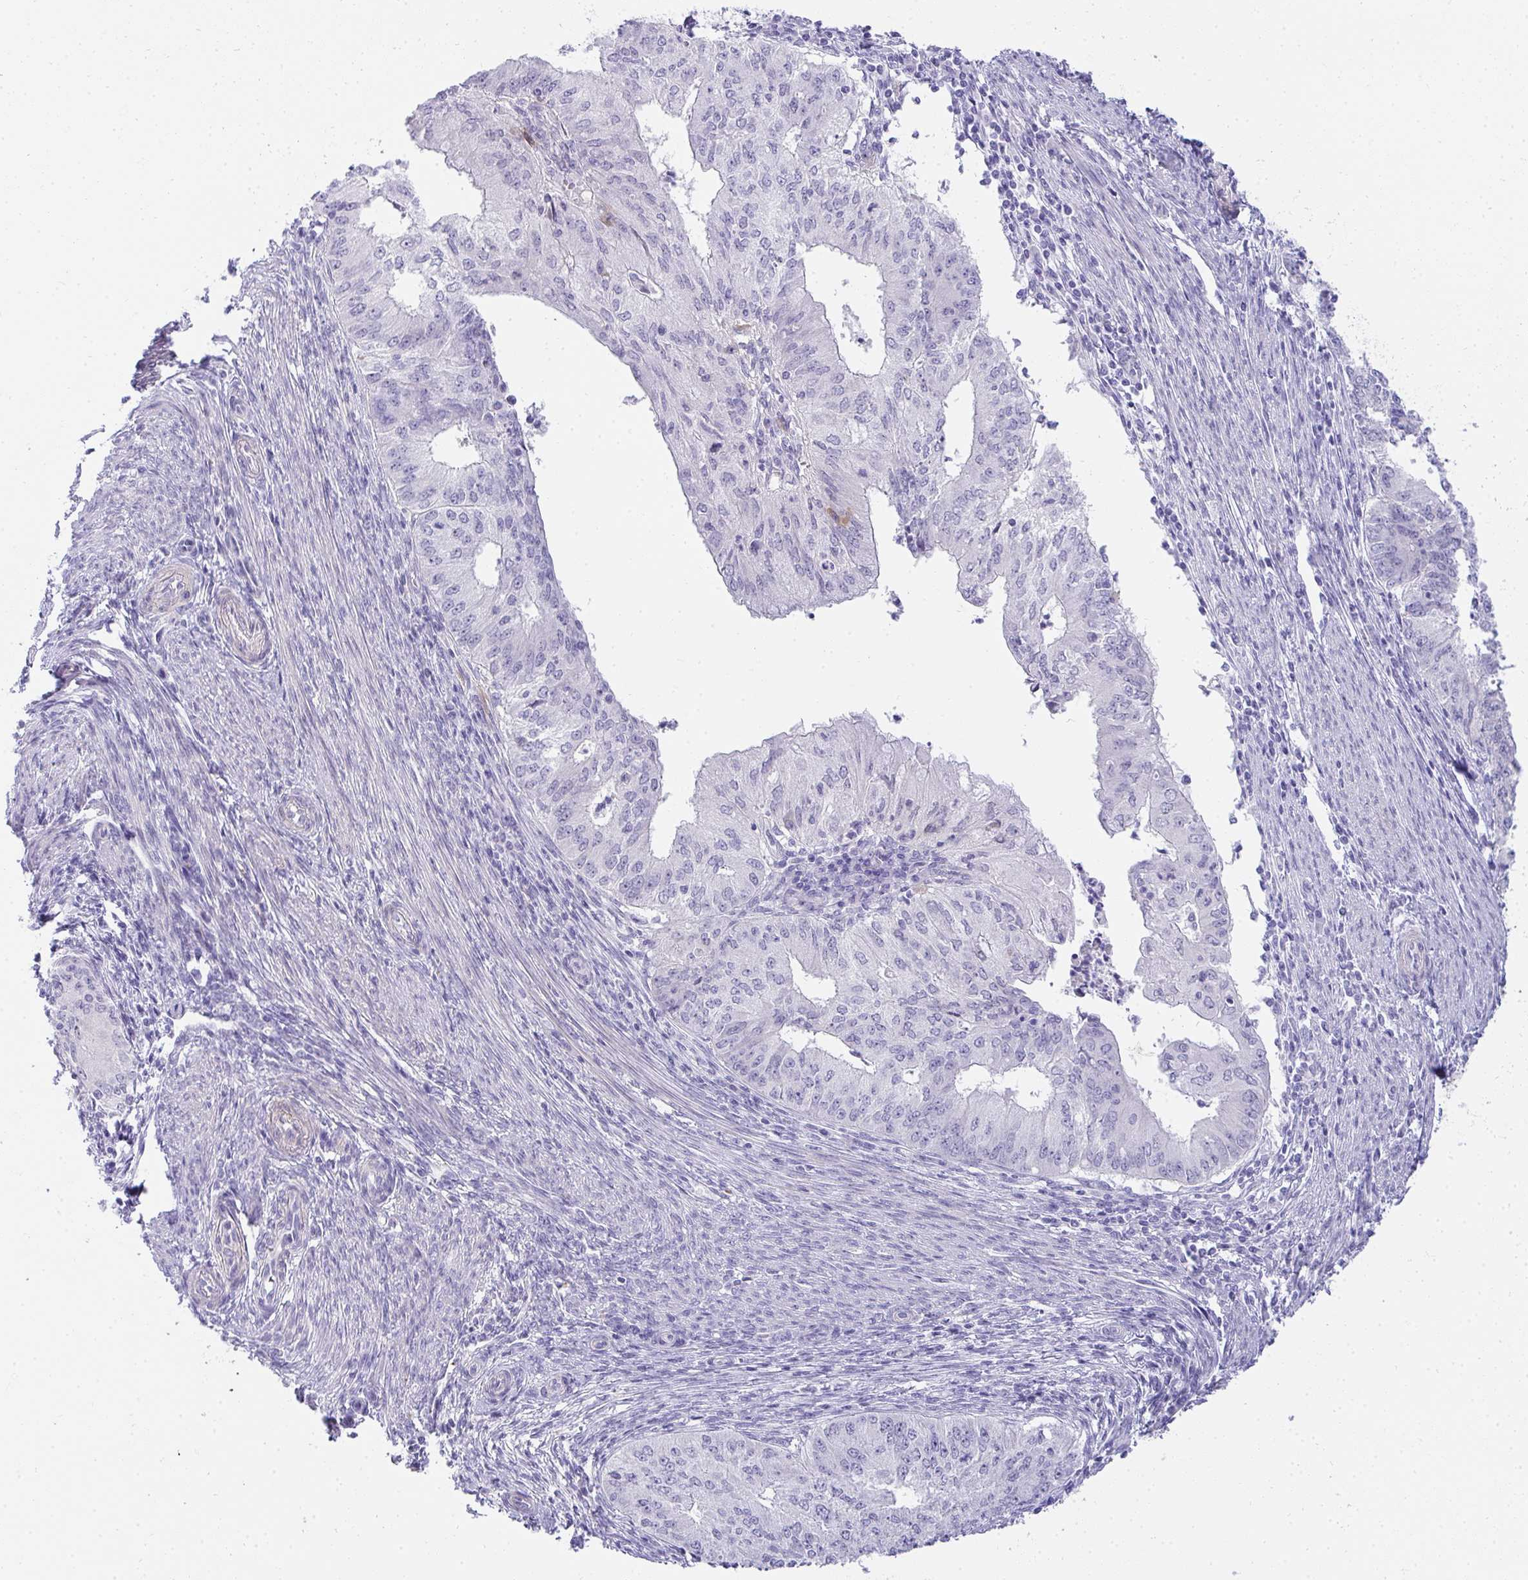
{"staining": {"intensity": "negative", "quantity": "none", "location": "none"}, "tissue": "endometrial cancer", "cell_type": "Tumor cells", "image_type": "cancer", "snomed": [{"axis": "morphology", "description": "Adenocarcinoma, NOS"}, {"axis": "topography", "description": "Endometrium"}], "caption": "Tumor cells are negative for brown protein staining in endometrial adenocarcinoma.", "gene": "AK5", "patient": {"sex": "female", "age": 50}}